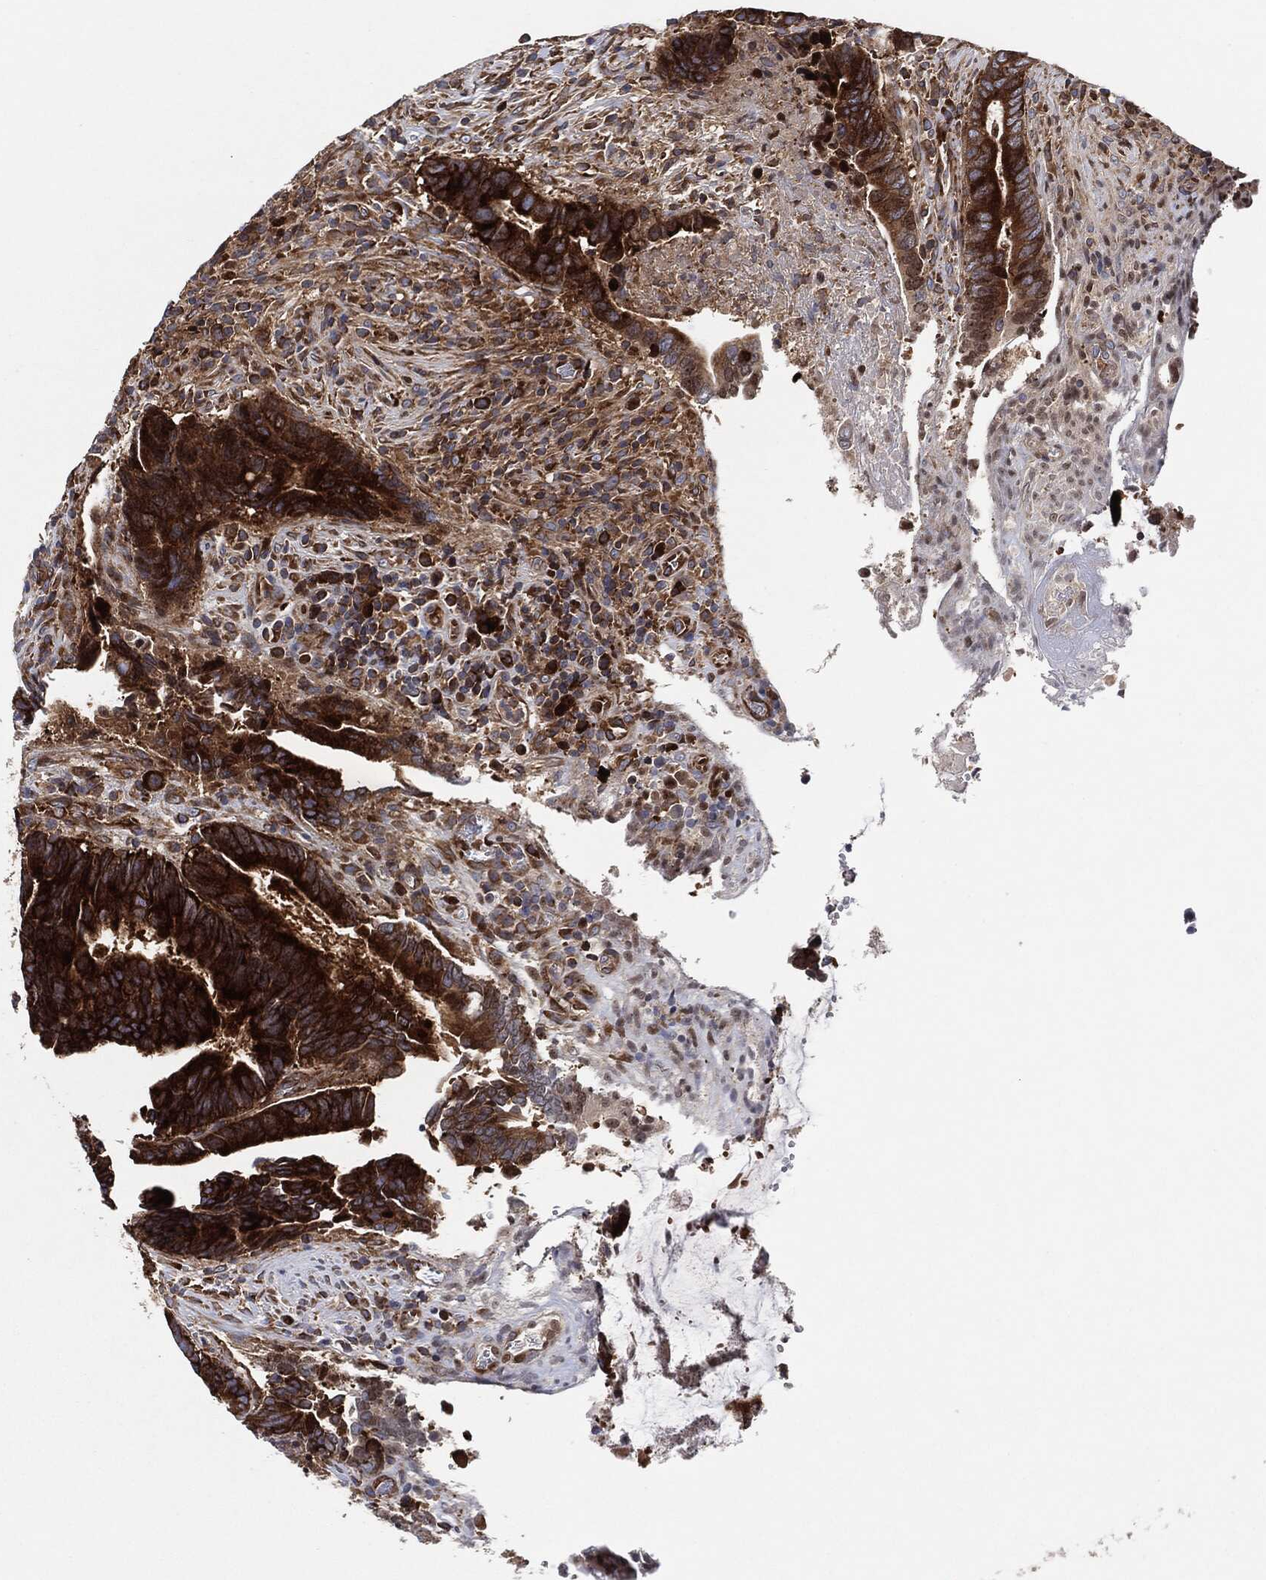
{"staining": {"intensity": "strong", "quantity": ">75%", "location": "cytoplasmic/membranous"}, "tissue": "colorectal cancer", "cell_type": "Tumor cells", "image_type": "cancer", "snomed": [{"axis": "morphology", "description": "Adenocarcinoma, NOS"}, {"axis": "topography", "description": "Colon"}], "caption": "Immunohistochemical staining of colorectal cancer demonstrates strong cytoplasmic/membranous protein positivity in about >75% of tumor cells.", "gene": "EIF2S2", "patient": {"sex": "male", "age": 75}}